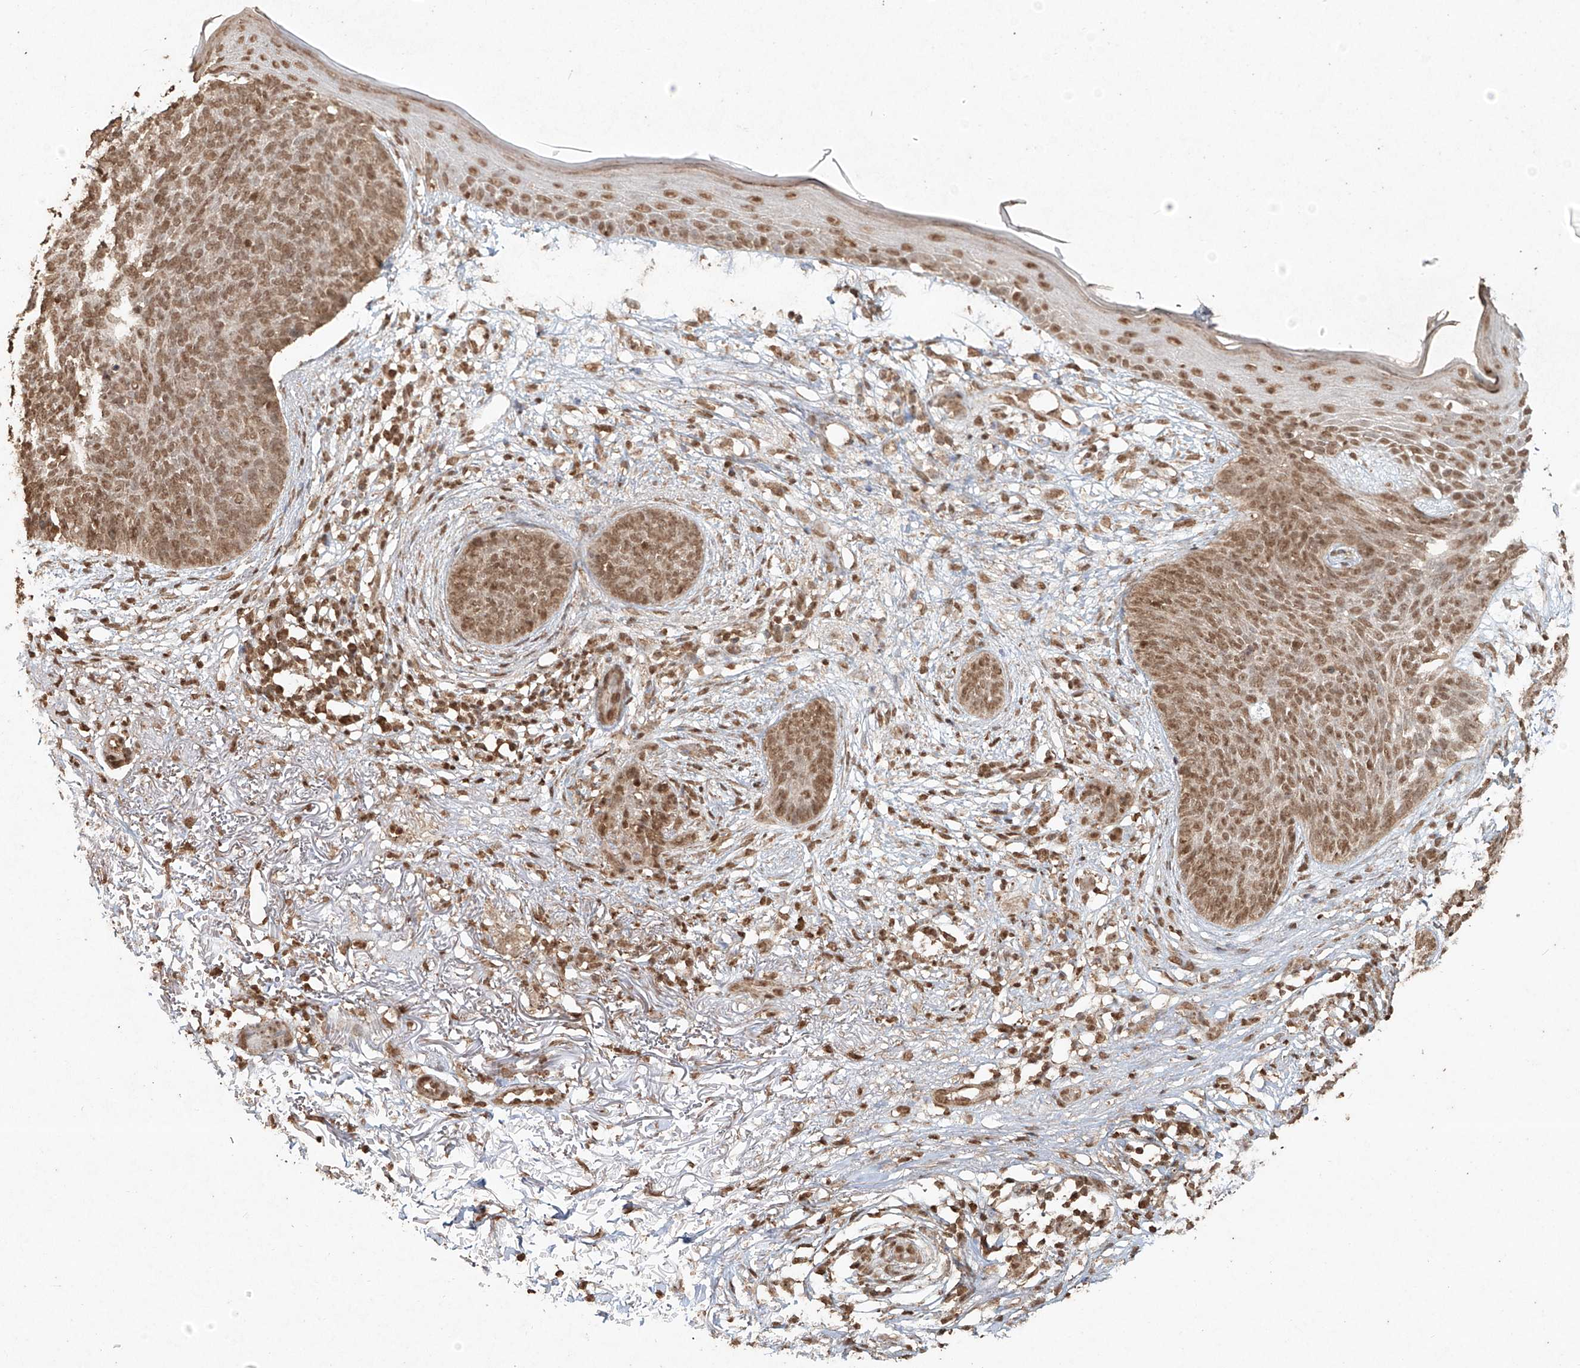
{"staining": {"intensity": "moderate", "quantity": ">75%", "location": "nuclear"}, "tissue": "skin cancer", "cell_type": "Tumor cells", "image_type": "cancer", "snomed": [{"axis": "morphology", "description": "Basal cell carcinoma"}, {"axis": "topography", "description": "Skin"}], "caption": "Moderate nuclear staining is identified in about >75% of tumor cells in skin cancer (basal cell carcinoma).", "gene": "TIGAR", "patient": {"sex": "female", "age": 70}}